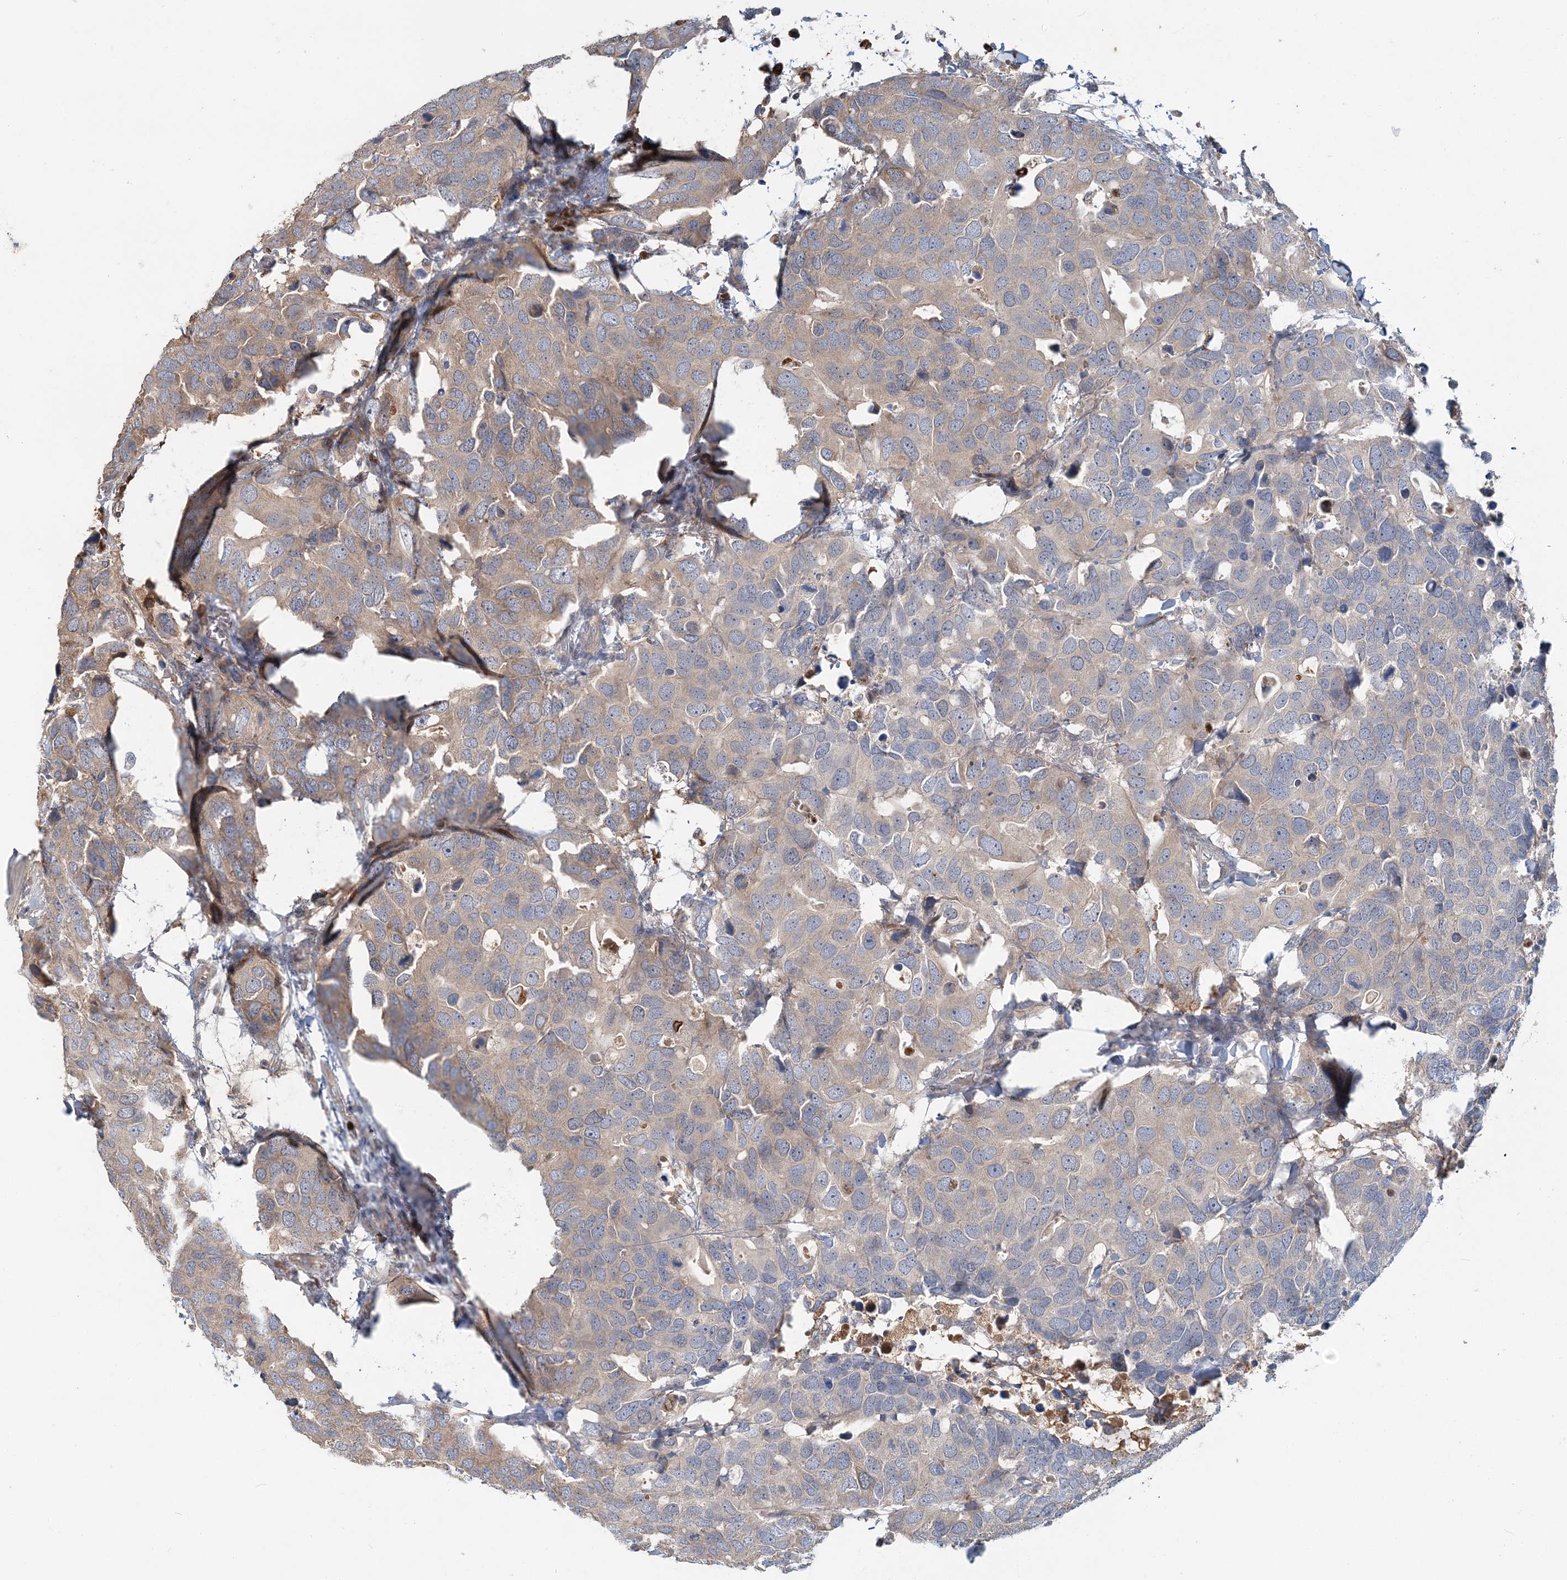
{"staining": {"intensity": "weak", "quantity": "25%-75%", "location": "cytoplasmic/membranous"}, "tissue": "breast cancer", "cell_type": "Tumor cells", "image_type": "cancer", "snomed": [{"axis": "morphology", "description": "Duct carcinoma"}, {"axis": "topography", "description": "Breast"}], "caption": "IHC photomicrograph of neoplastic tissue: human infiltrating ductal carcinoma (breast) stained using immunohistochemistry displays low levels of weak protein expression localized specifically in the cytoplasmic/membranous of tumor cells, appearing as a cytoplasmic/membranous brown color.", "gene": "RNF25", "patient": {"sex": "female", "age": 83}}